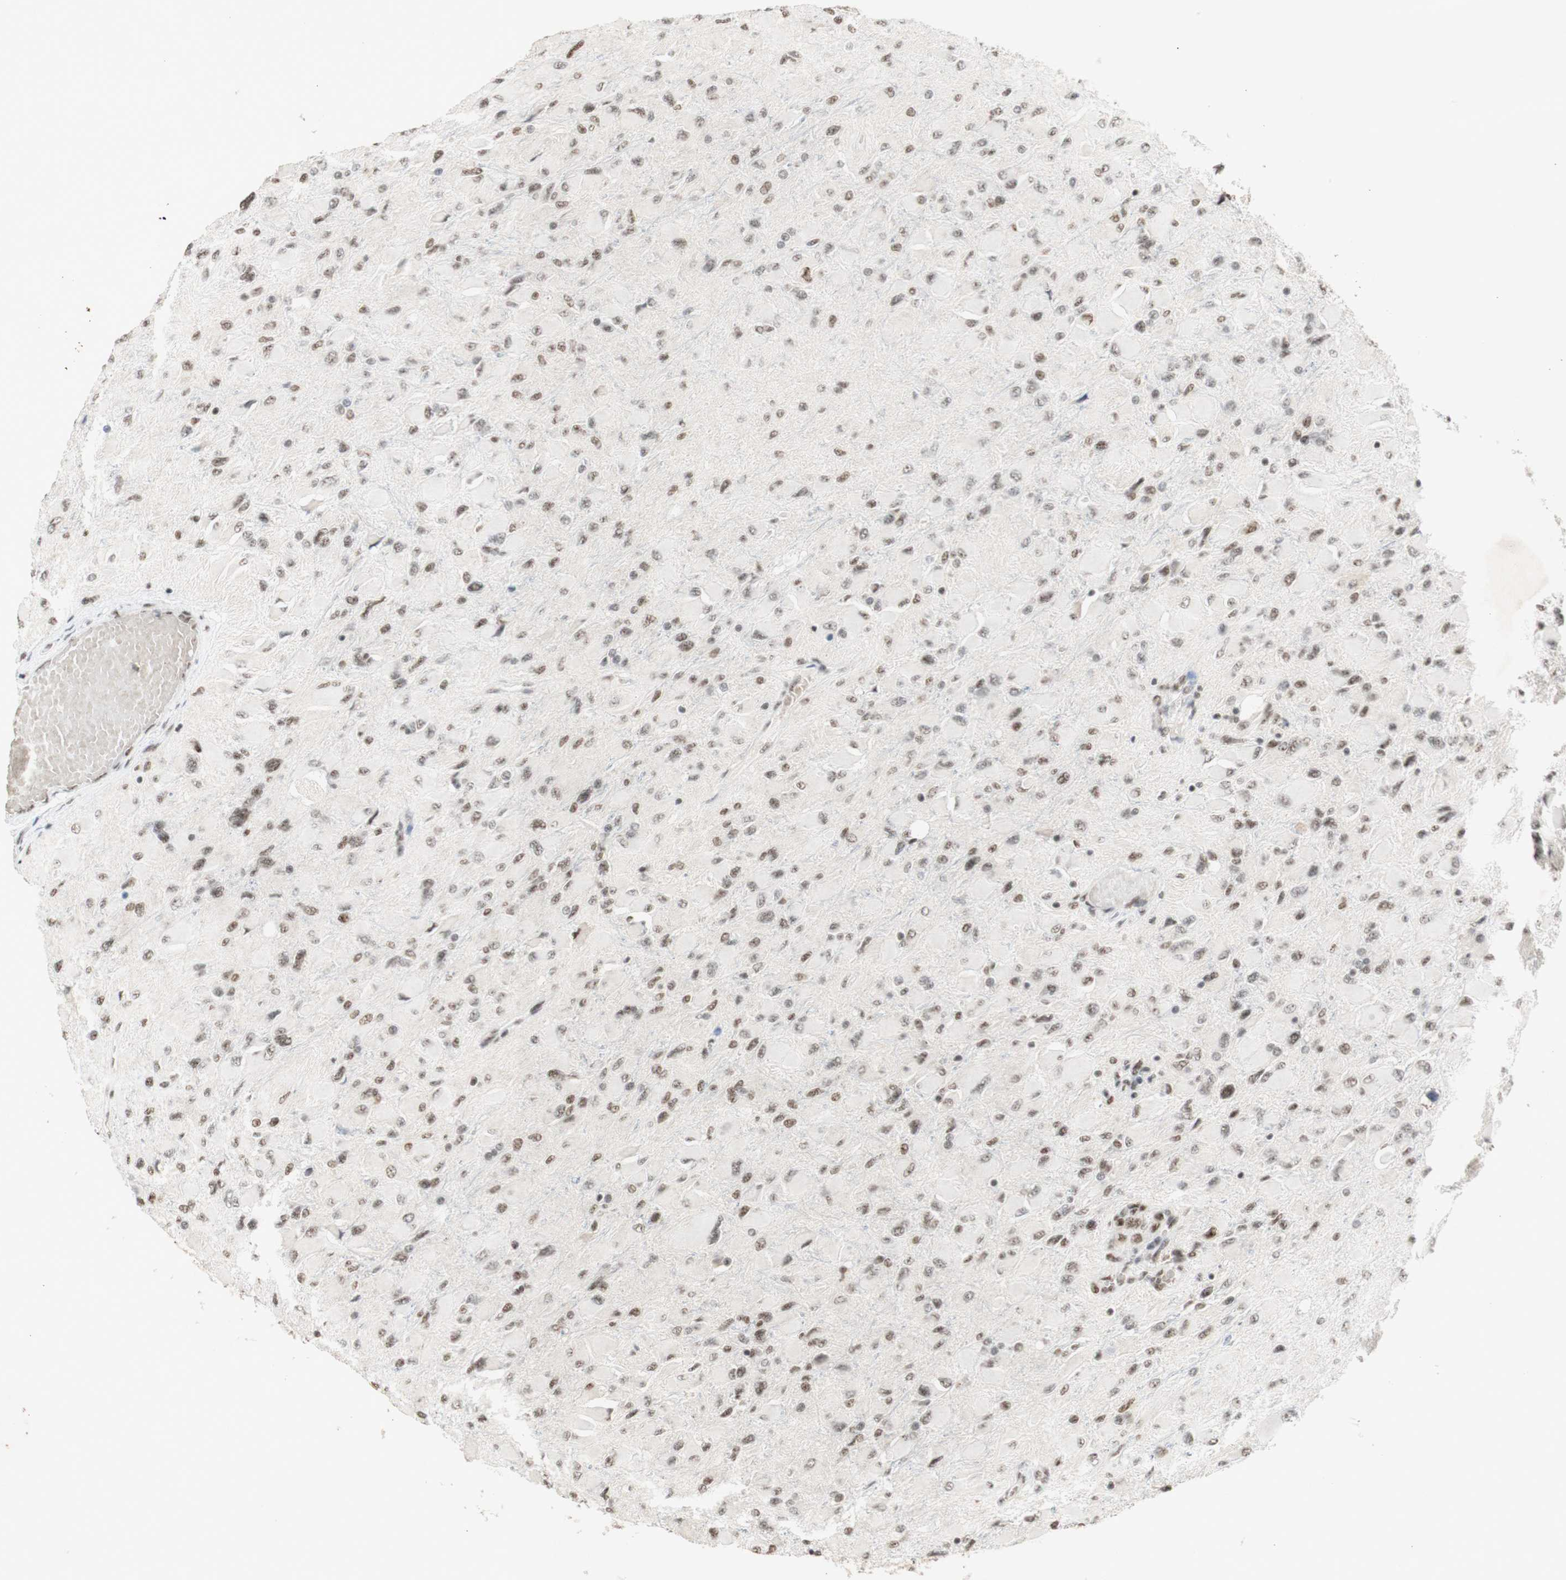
{"staining": {"intensity": "moderate", "quantity": ">75%", "location": "nuclear"}, "tissue": "glioma", "cell_type": "Tumor cells", "image_type": "cancer", "snomed": [{"axis": "morphology", "description": "Glioma, malignant, High grade"}, {"axis": "topography", "description": "Cerebral cortex"}], "caption": "High-grade glioma (malignant) stained with a protein marker reveals moderate staining in tumor cells.", "gene": "SNRPB", "patient": {"sex": "female", "age": 36}}